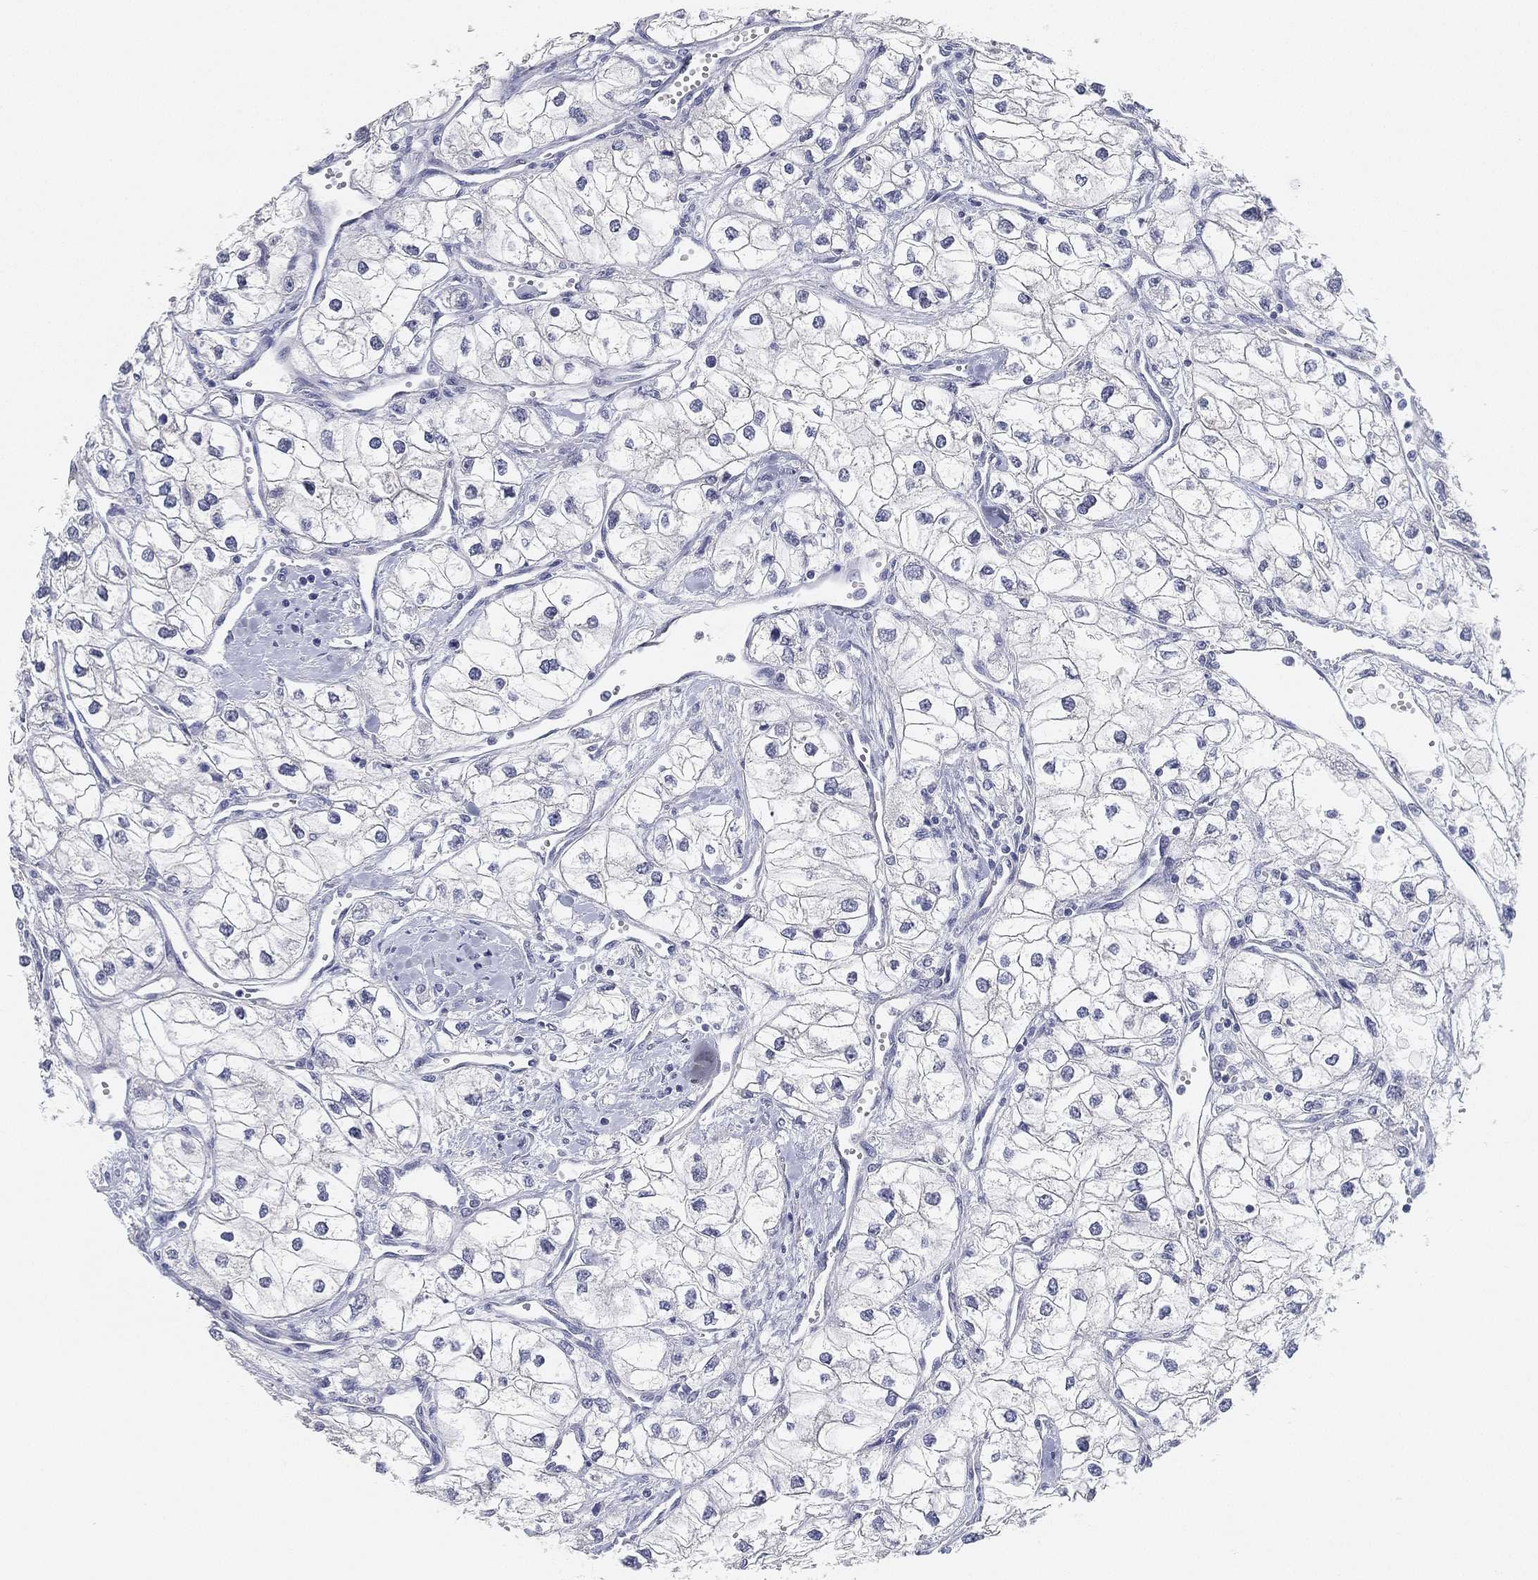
{"staining": {"intensity": "negative", "quantity": "none", "location": "none"}, "tissue": "renal cancer", "cell_type": "Tumor cells", "image_type": "cancer", "snomed": [{"axis": "morphology", "description": "Adenocarcinoma, NOS"}, {"axis": "topography", "description": "Kidney"}], "caption": "Tumor cells are negative for brown protein staining in renal cancer (adenocarcinoma). (DAB (3,3'-diaminobenzidine) immunohistochemistry visualized using brightfield microscopy, high magnification).", "gene": "GPR61", "patient": {"sex": "male", "age": 59}}